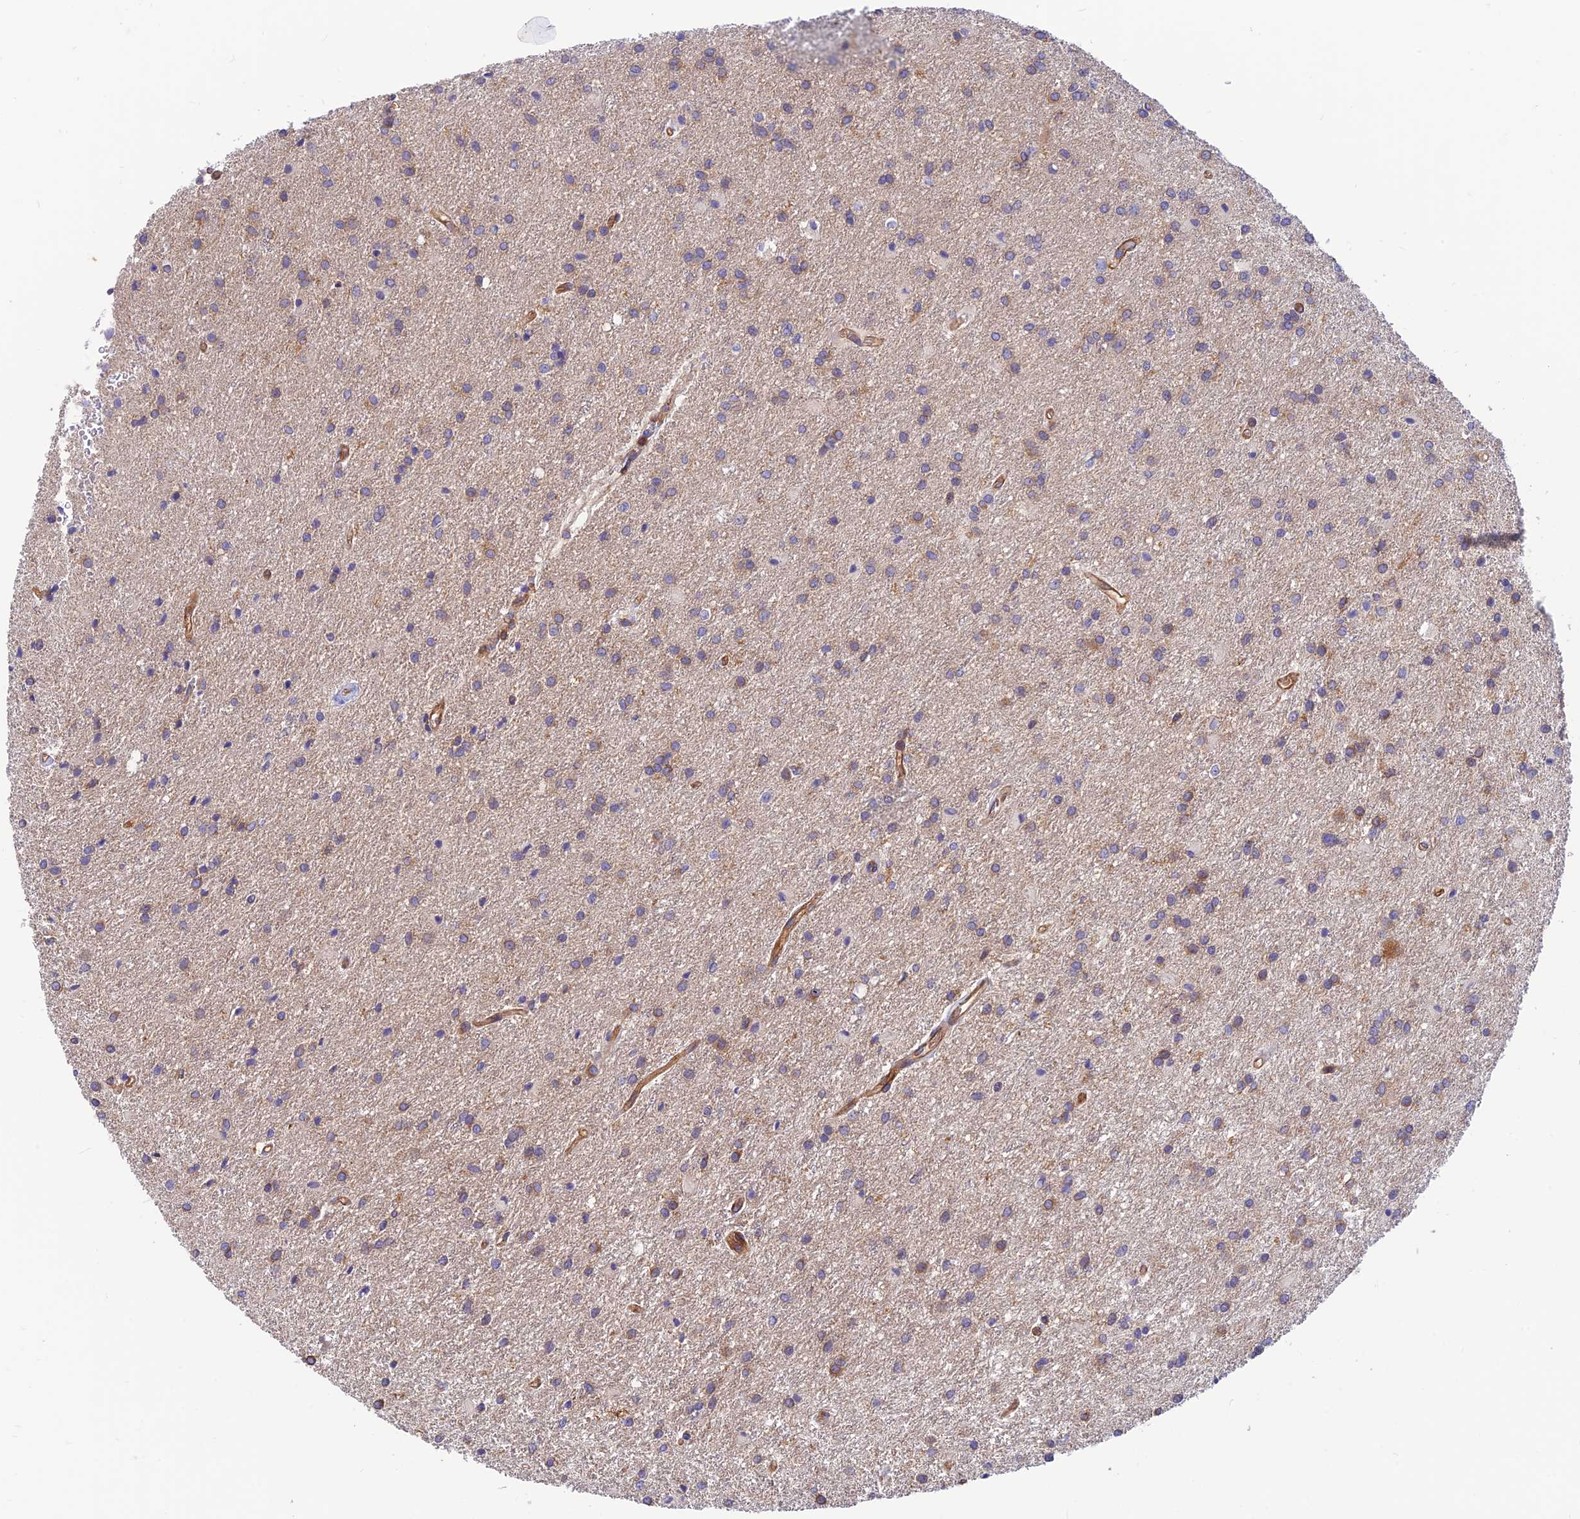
{"staining": {"intensity": "moderate", "quantity": "<25%", "location": "cytoplasmic/membranous"}, "tissue": "glioma", "cell_type": "Tumor cells", "image_type": "cancer", "snomed": [{"axis": "morphology", "description": "Glioma, malignant, High grade"}, {"axis": "topography", "description": "Brain"}], "caption": "IHC image of neoplastic tissue: human glioma stained using IHC reveals low levels of moderate protein expression localized specifically in the cytoplasmic/membranous of tumor cells, appearing as a cytoplasmic/membranous brown color.", "gene": "PPP1R12C", "patient": {"sex": "female", "age": 50}}